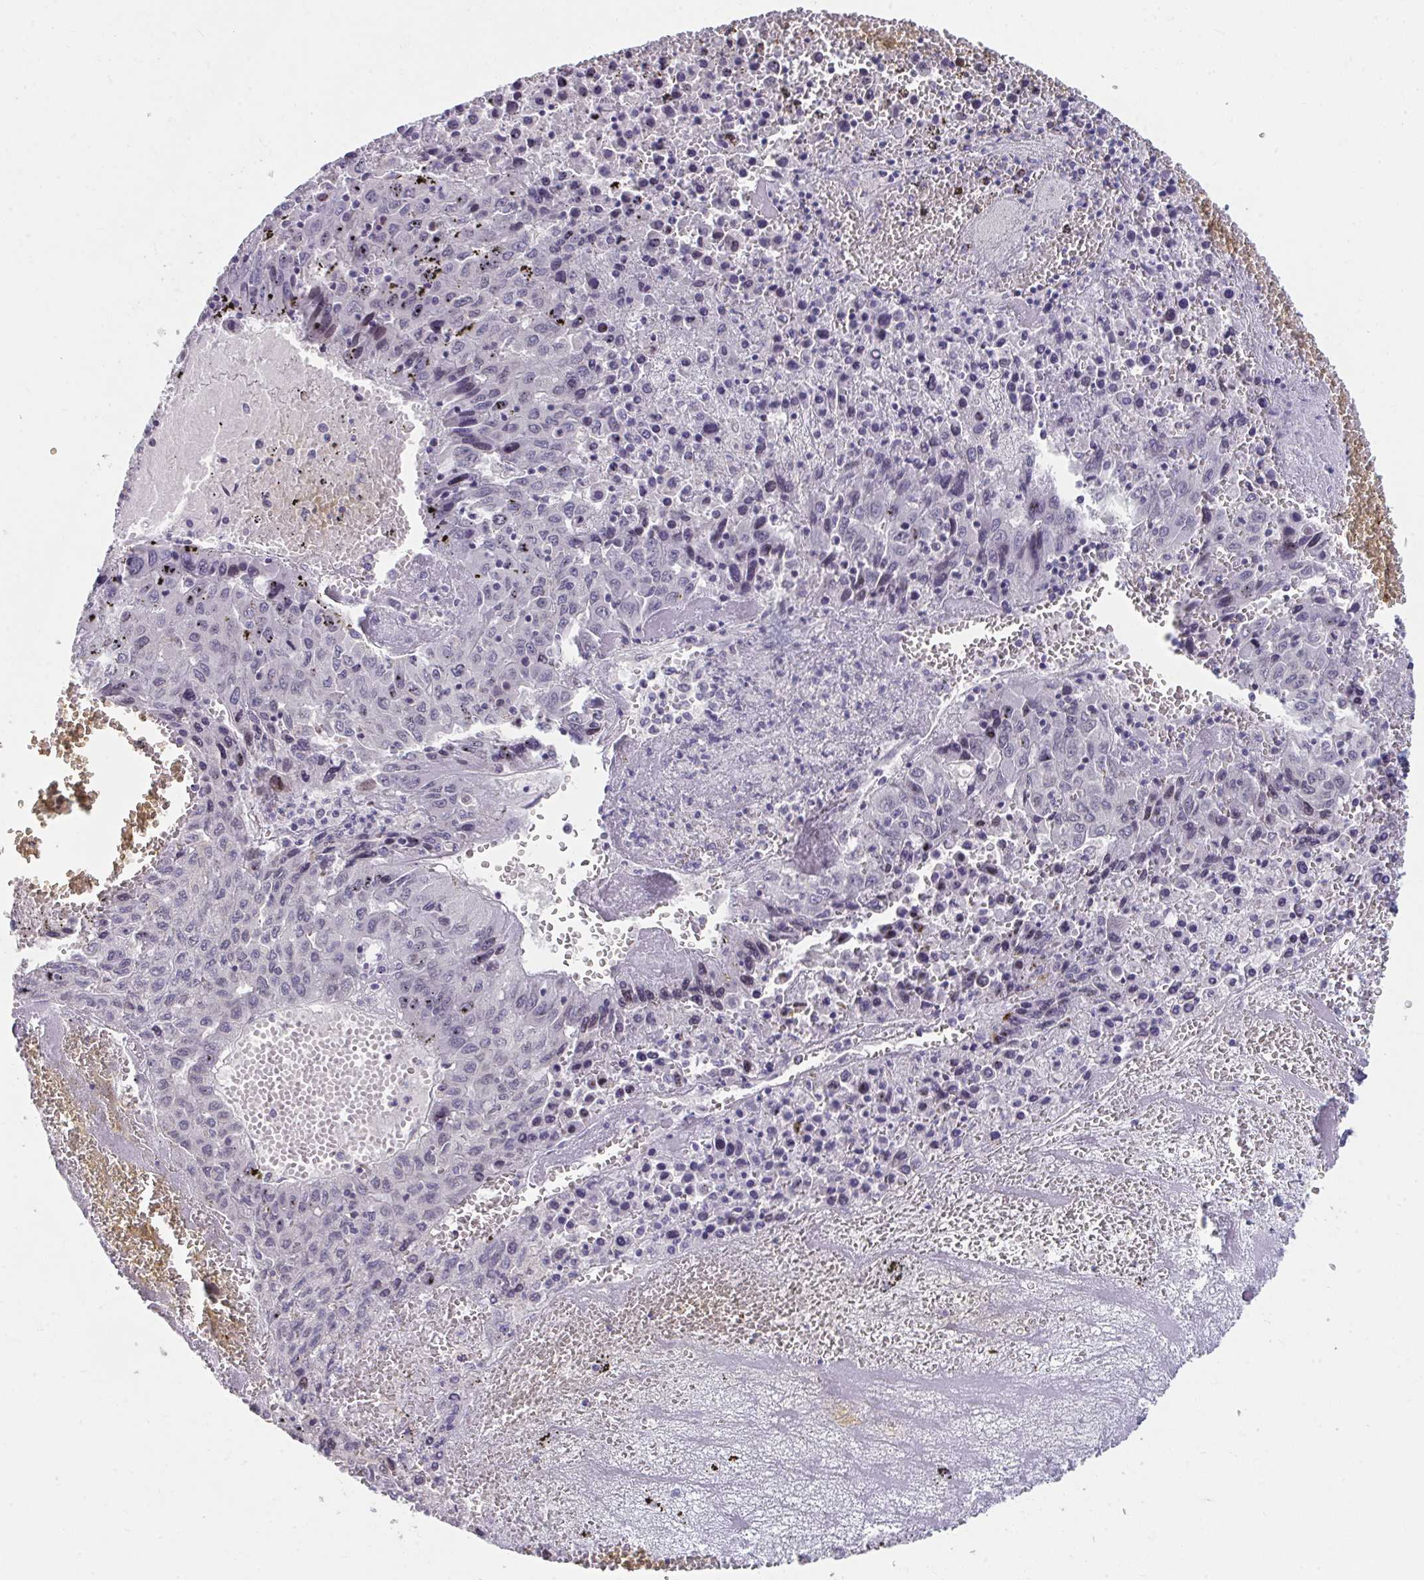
{"staining": {"intensity": "negative", "quantity": "none", "location": "none"}, "tissue": "liver cancer", "cell_type": "Tumor cells", "image_type": "cancer", "snomed": [{"axis": "morphology", "description": "Carcinoma, Hepatocellular, NOS"}, {"axis": "topography", "description": "Liver"}], "caption": "Image shows no protein expression in tumor cells of liver cancer tissue.", "gene": "NUP133", "patient": {"sex": "female", "age": 53}}